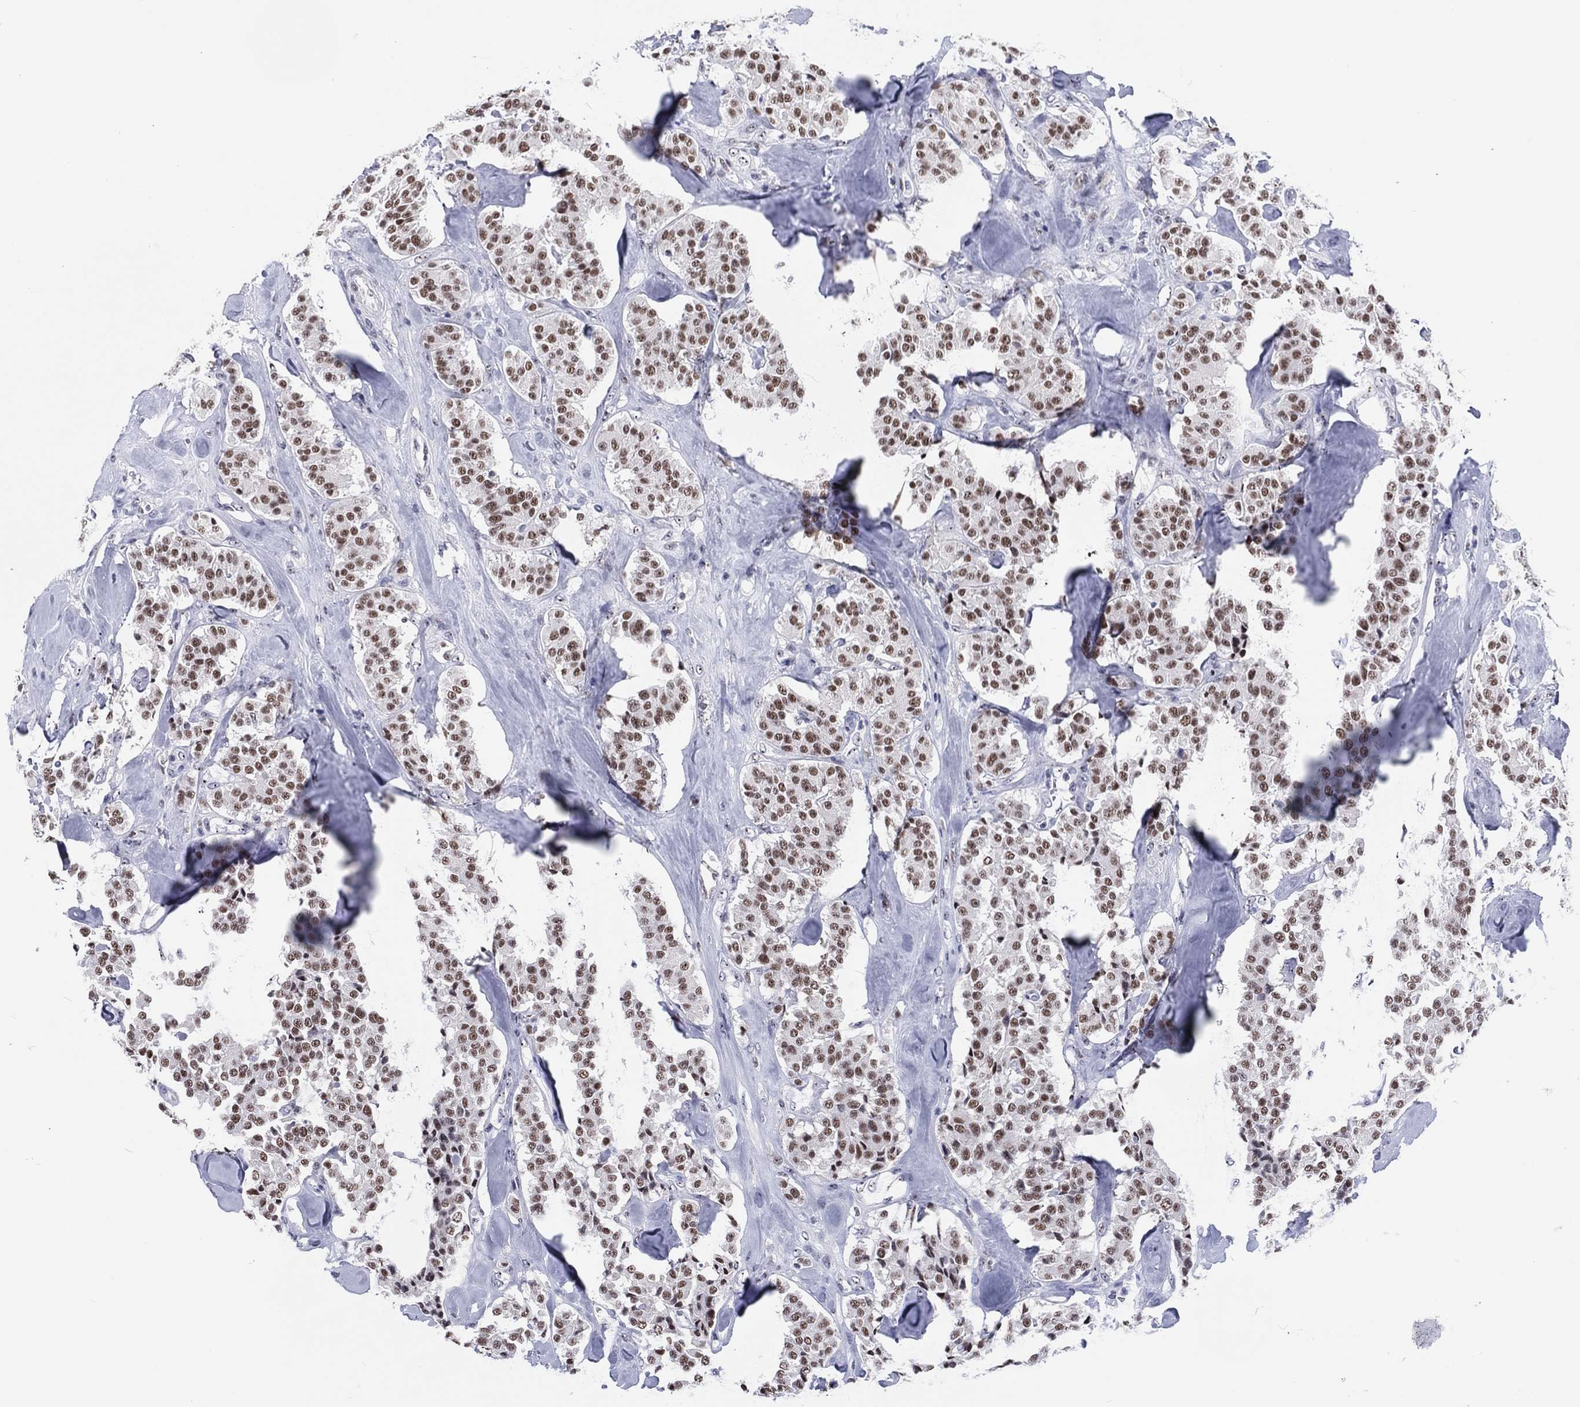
{"staining": {"intensity": "moderate", "quantity": ">75%", "location": "nuclear"}, "tissue": "carcinoid", "cell_type": "Tumor cells", "image_type": "cancer", "snomed": [{"axis": "morphology", "description": "Carcinoid, malignant, NOS"}, {"axis": "topography", "description": "Pancreas"}], "caption": "Brown immunohistochemical staining in human malignant carcinoid demonstrates moderate nuclear staining in about >75% of tumor cells. Immunohistochemistry (ihc) stains the protein in brown and the nuclei are stained blue.", "gene": "MAPK8IP1", "patient": {"sex": "male", "age": 41}}